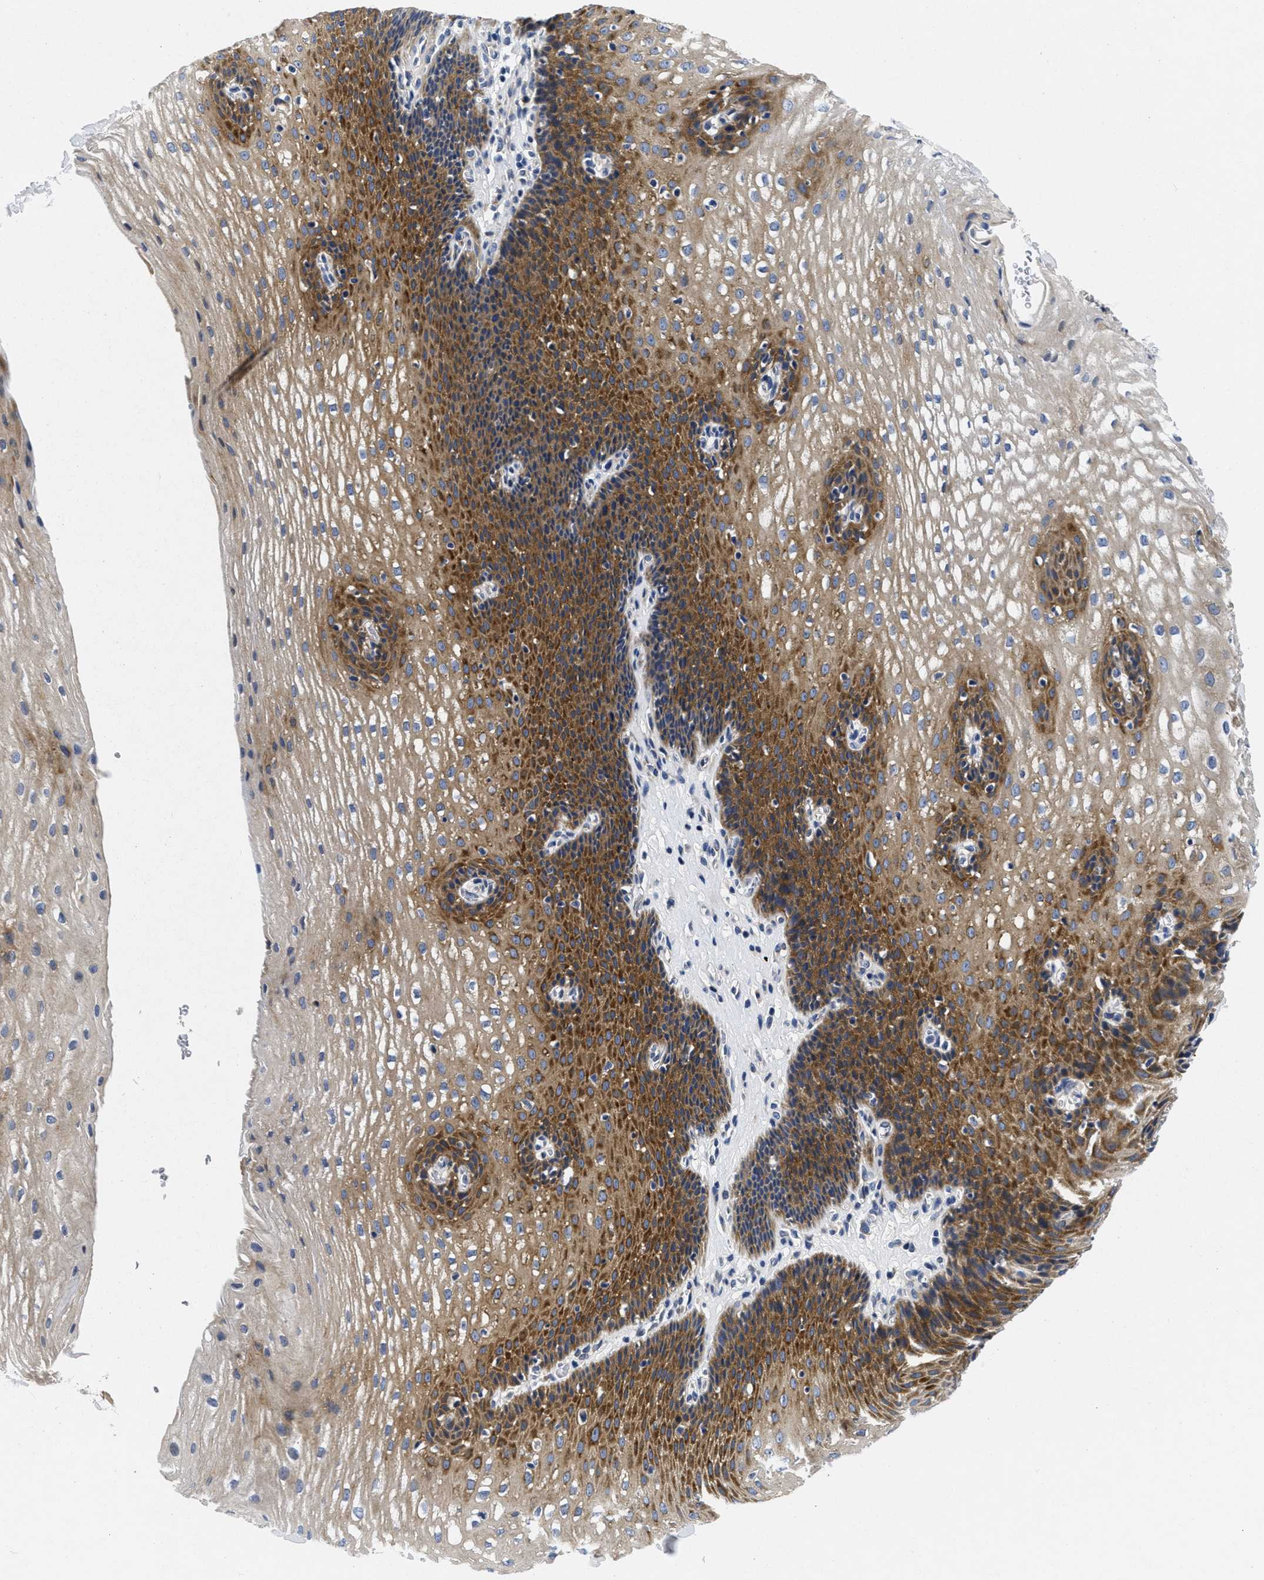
{"staining": {"intensity": "strong", "quantity": "25%-75%", "location": "cytoplasmic/membranous"}, "tissue": "esophagus", "cell_type": "Squamous epithelial cells", "image_type": "normal", "snomed": [{"axis": "morphology", "description": "Normal tissue, NOS"}, {"axis": "topography", "description": "Esophagus"}], "caption": "Brown immunohistochemical staining in normal human esophagus demonstrates strong cytoplasmic/membranous expression in about 25%-75% of squamous epithelial cells. (IHC, brightfield microscopy, high magnification).", "gene": "LAD1", "patient": {"sex": "male", "age": 48}}